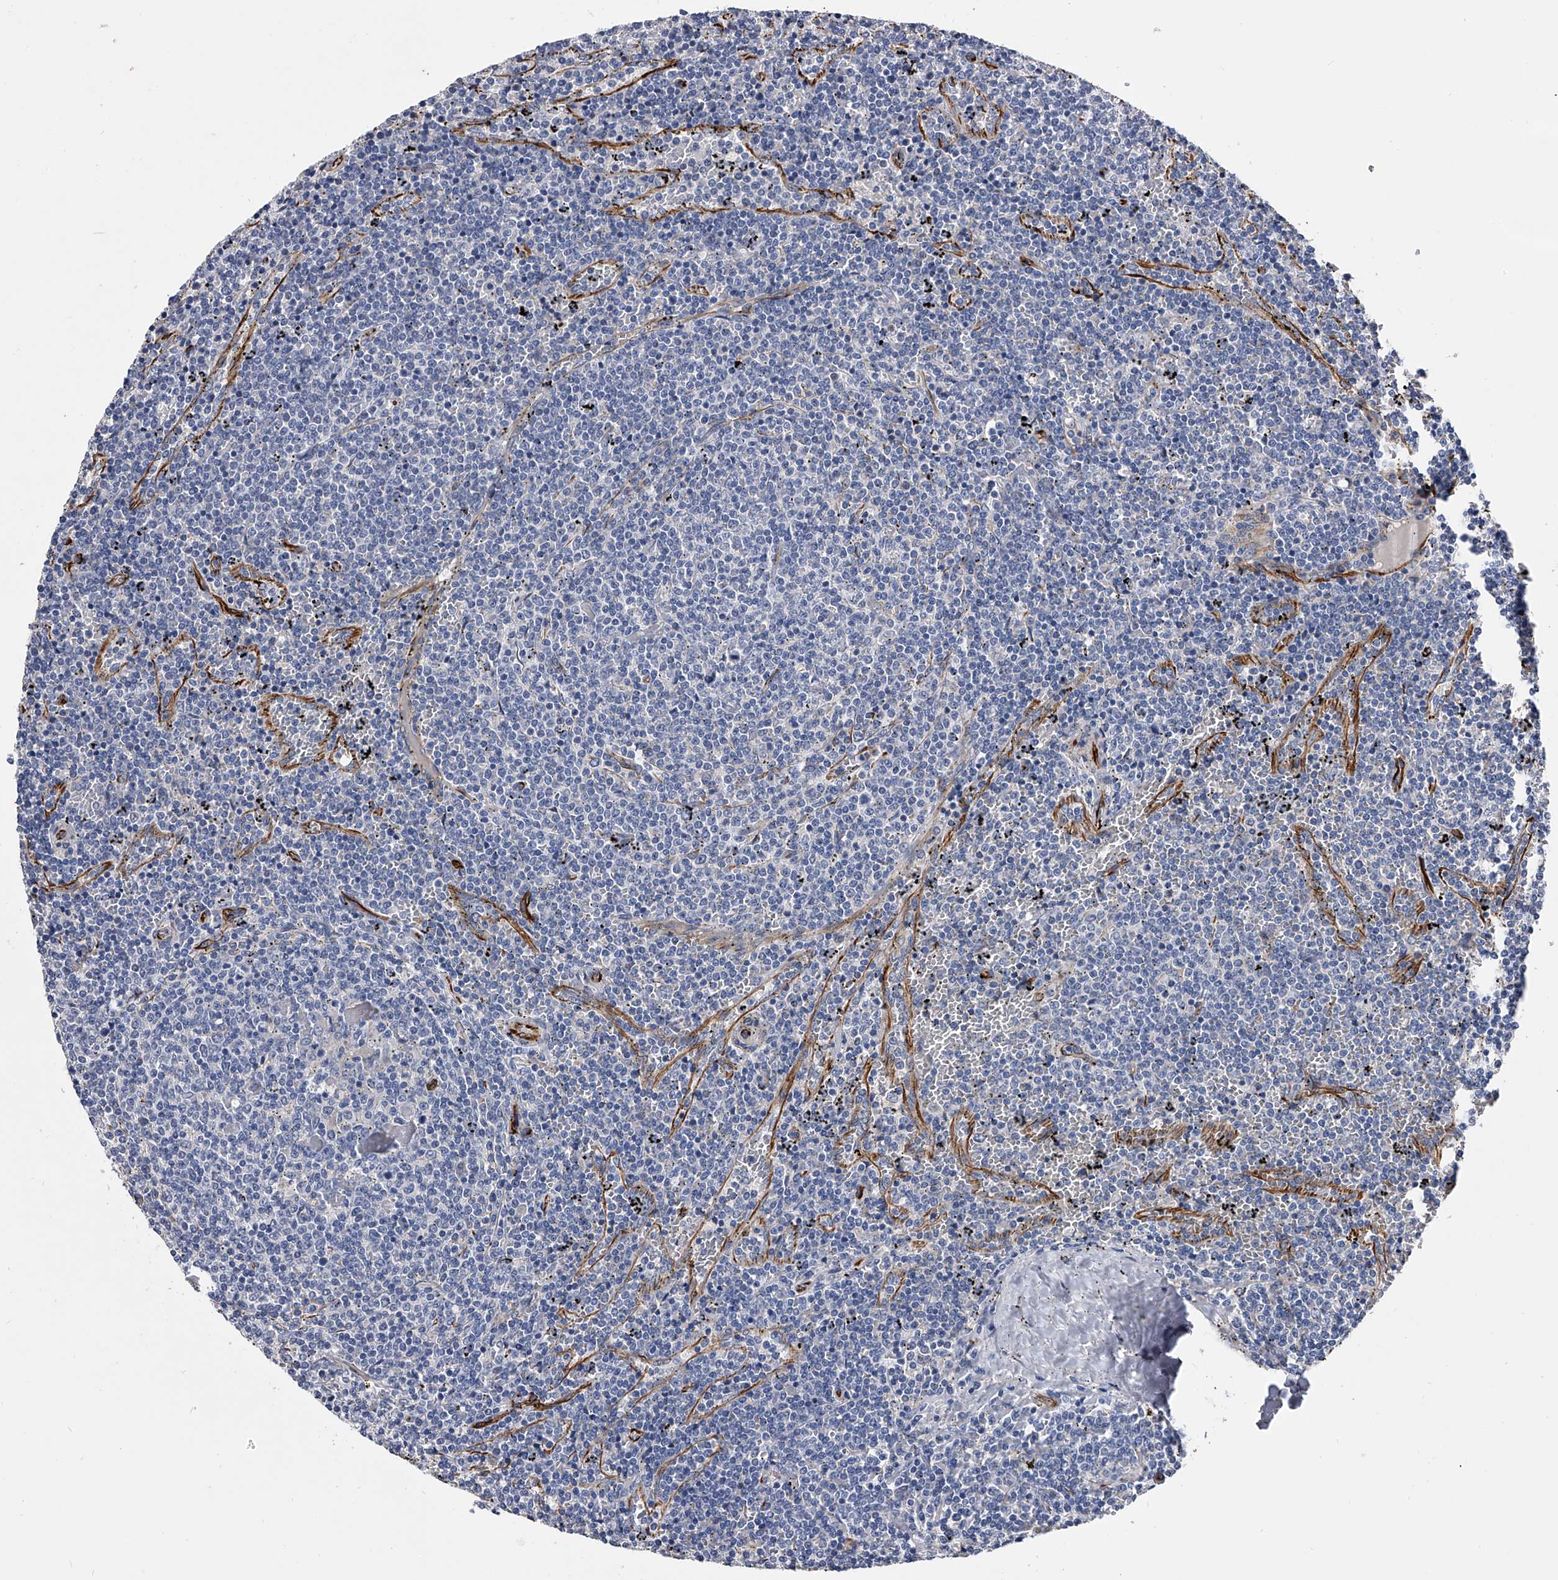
{"staining": {"intensity": "negative", "quantity": "none", "location": "none"}, "tissue": "lymphoma", "cell_type": "Tumor cells", "image_type": "cancer", "snomed": [{"axis": "morphology", "description": "Malignant lymphoma, non-Hodgkin's type, Low grade"}, {"axis": "topography", "description": "Spleen"}], "caption": "Immunohistochemistry of low-grade malignant lymphoma, non-Hodgkin's type exhibits no expression in tumor cells.", "gene": "EFCAB7", "patient": {"sex": "female", "age": 50}}